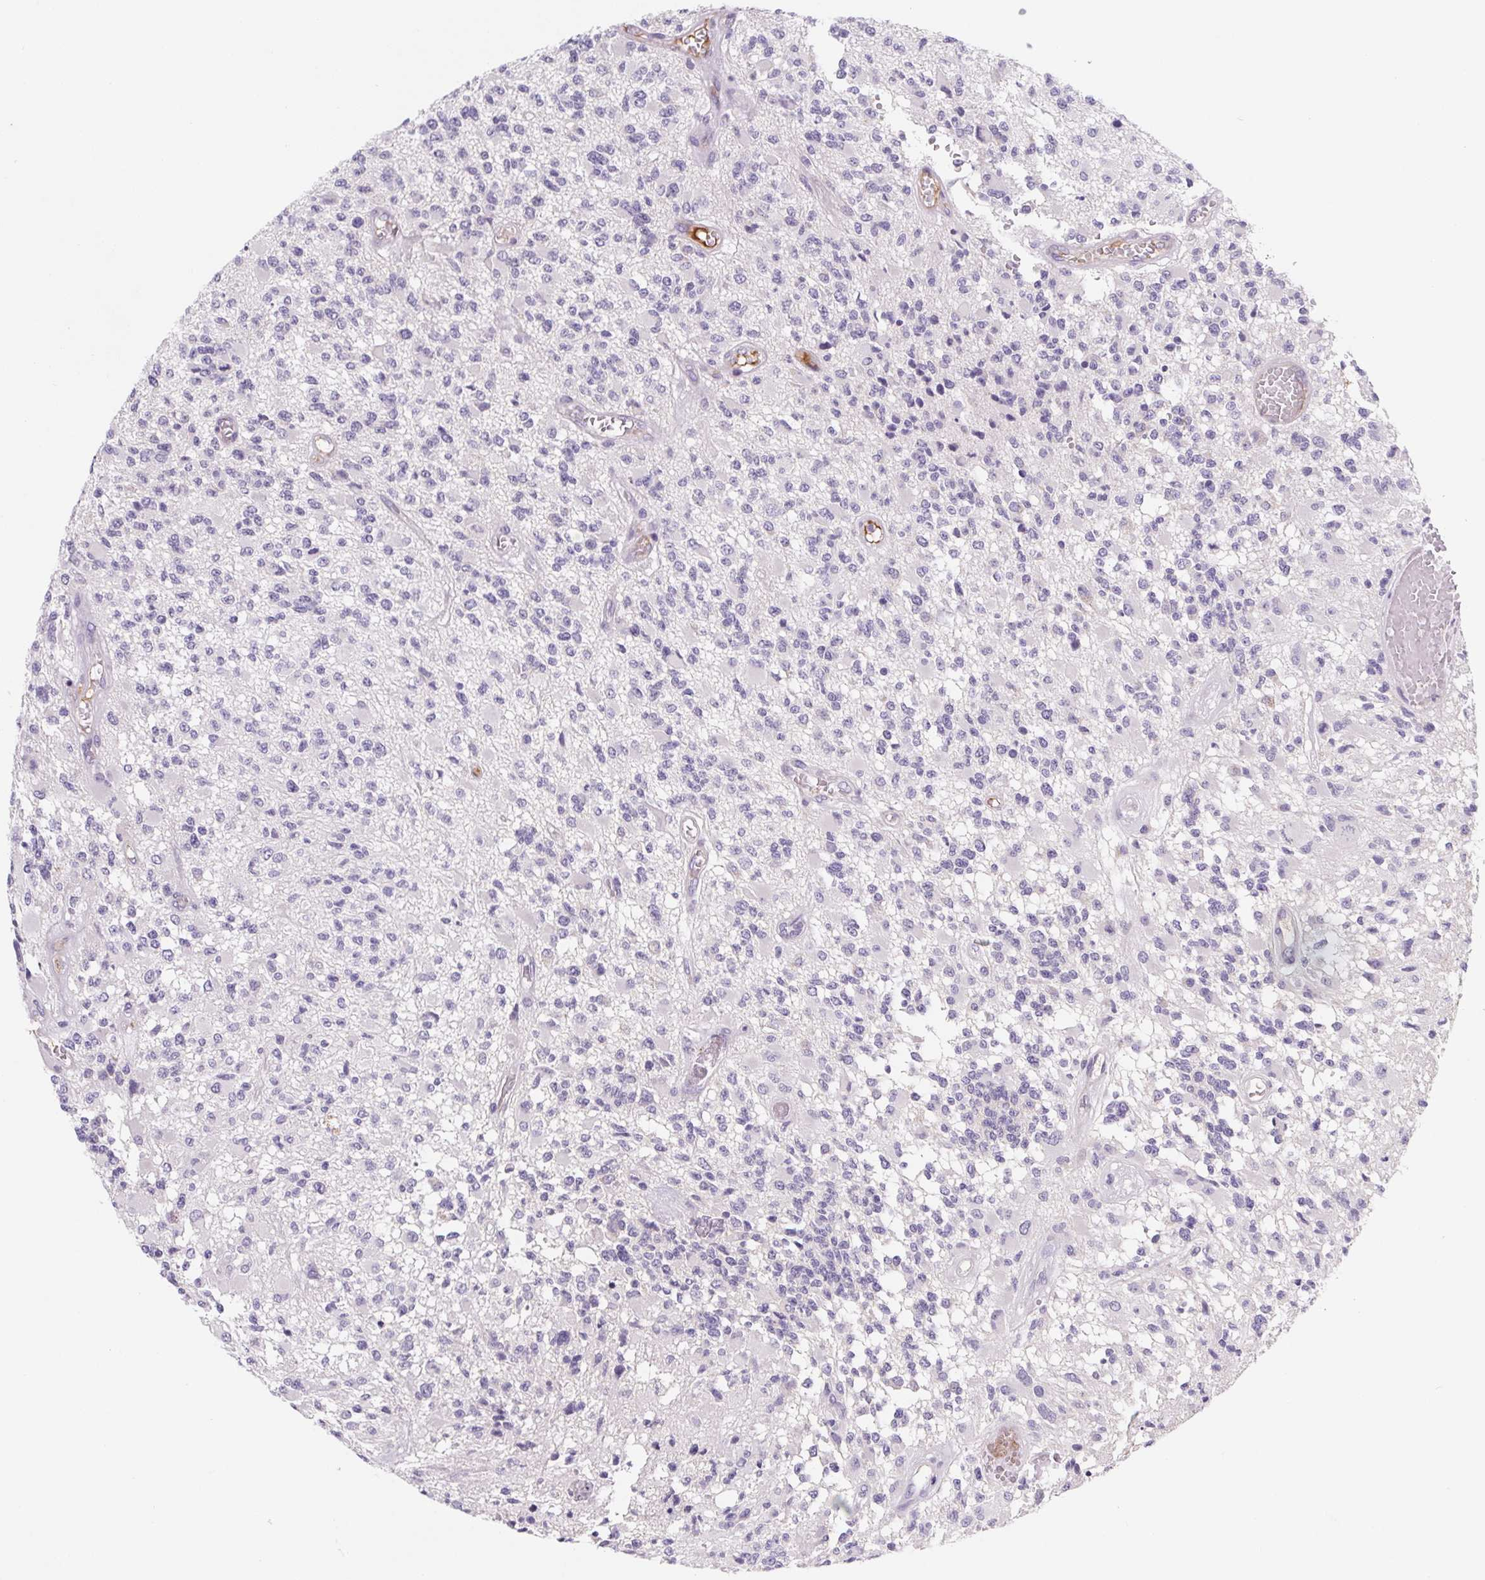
{"staining": {"intensity": "negative", "quantity": "none", "location": "none"}, "tissue": "glioma", "cell_type": "Tumor cells", "image_type": "cancer", "snomed": [{"axis": "morphology", "description": "Glioma, malignant, High grade"}, {"axis": "topography", "description": "Brain"}], "caption": "The image exhibits no significant staining in tumor cells of malignant glioma (high-grade). Brightfield microscopy of immunohistochemistry (IHC) stained with DAB (brown) and hematoxylin (blue), captured at high magnification.", "gene": "LPA", "patient": {"sex": "female", "age": 63}}